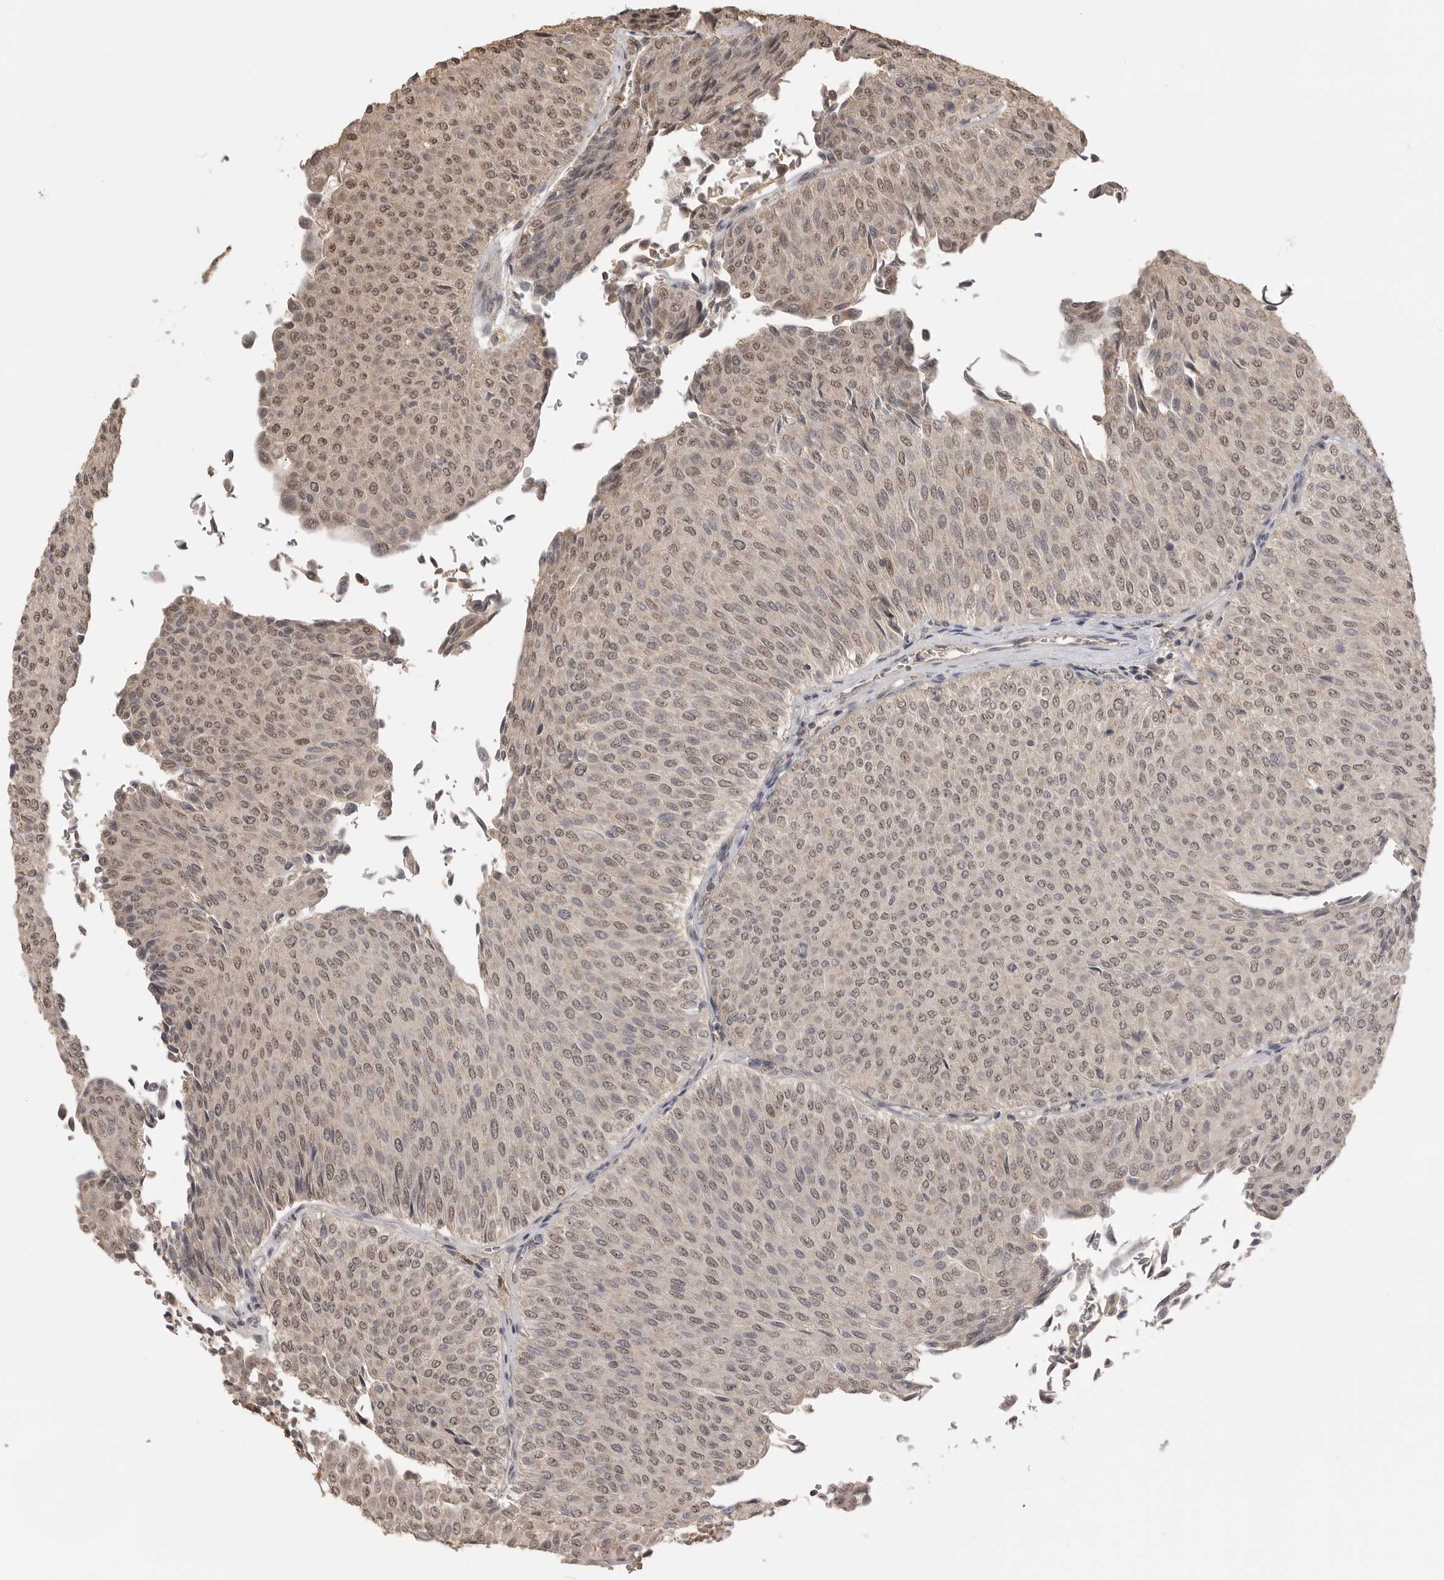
{"staining": {"intensity": "moderate", "quantity": ">75%", "location": "nuclear"}, "tissue": "urothelial cancer", "cell_type": "Tumor cells", "image_type": "cancer", "snomed": [{"axis": "morphology", "description": "Urothelial carcinoma, Low grade"}, {"axis": "topography", "description": "Urinary bladder"}], "caption": "Immunohistochemical staining of human urothelial cancer demonstrates moderate nuclear protein expression in about >75% of tumor cells.", "gene": "ASPSCR1", "patient": {"sex": "male", "age": 78}}